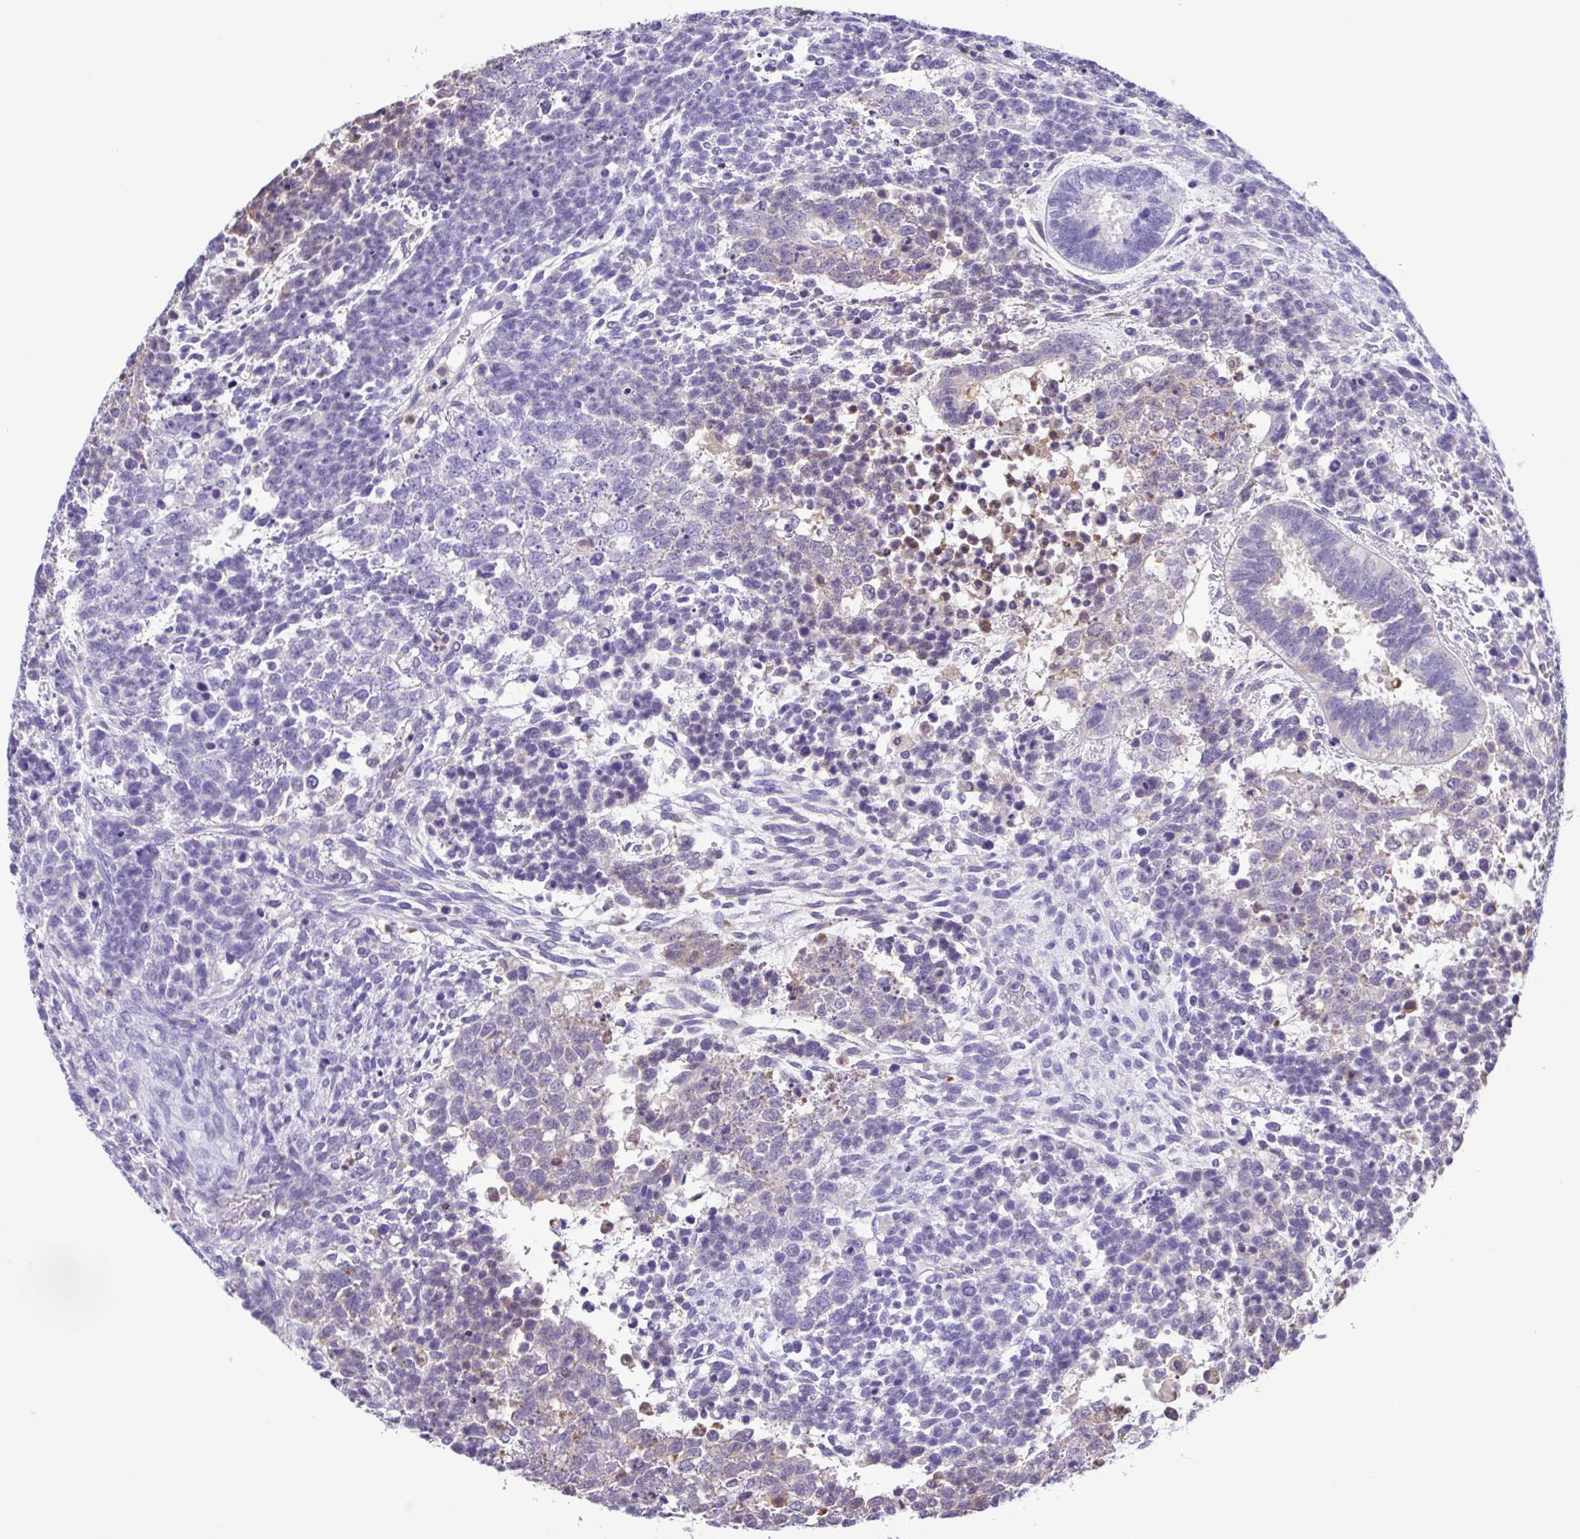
{"staining": {"intensity": "negative", "quantity": "none", "location": "none"}, "tissue": "testis cancer", "cell_type": "Tumor cells", "image_type": "cancer", "snomed": [{"axis": "morphology", "description": "Carcinoma, Embryonal, NOS"}, {"axis": "topography", "description": "Testis"}], "caption": "Immunohistochemistry image of testis cancer stained for a protein (brown), which exhibits no positivity in tumor cells.", "gene": "LDHC", "patient": {"sex": "male", "age": 23}}